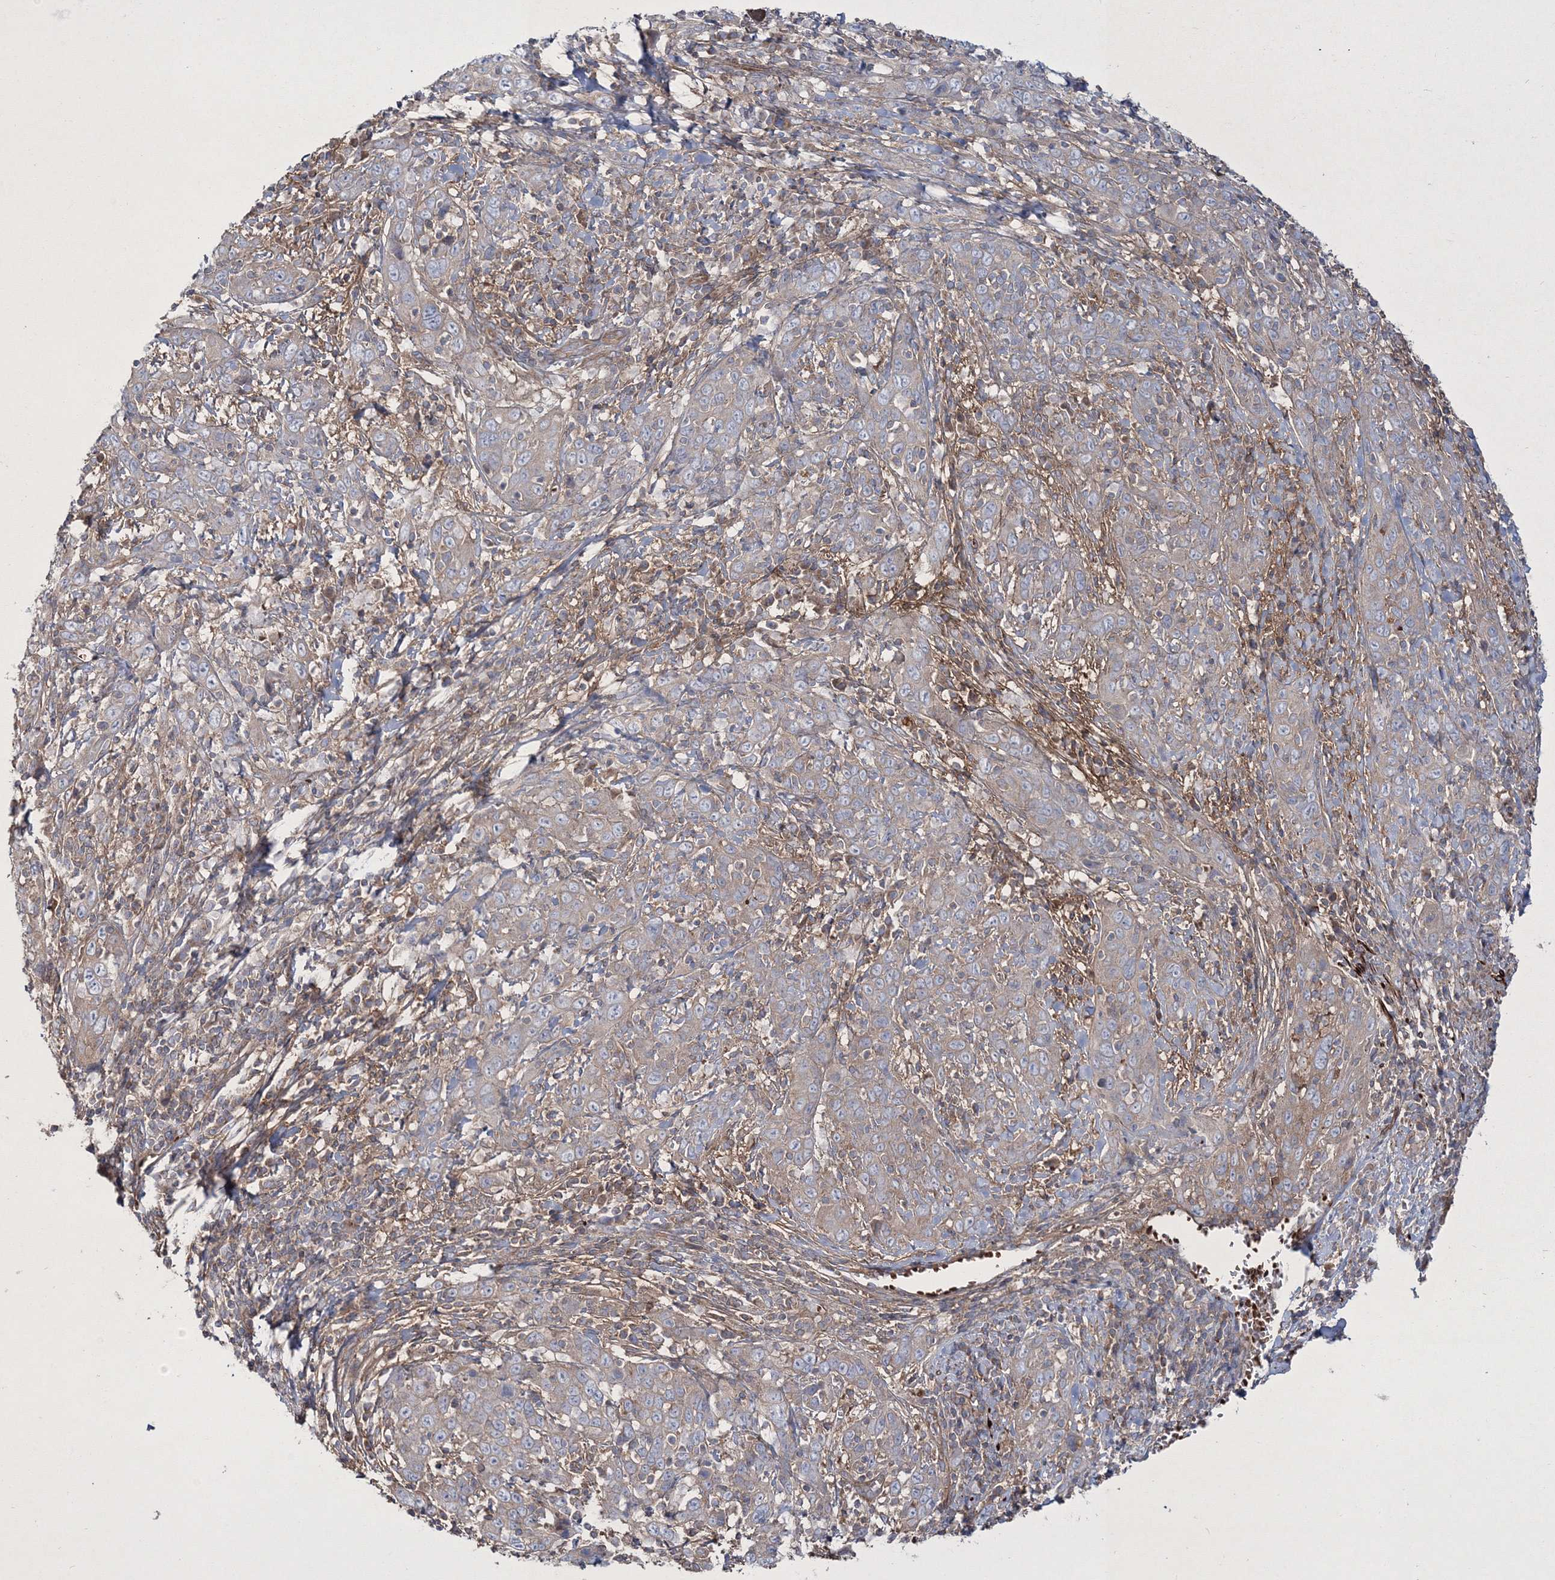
{"staining": {"intensity": "weak", "quantity": "<25%", "location": "cytoplasmic/membranous"}, "tissue": "cervical cancer", "cell_type": "Tumor cells", "image_type": "cancer", "snomed": [{"axis": "morphology", "description": "Squamous cell carcinoma, NOS"}, {"axis": "topography", "description": "Cervix"}], "caption": "This is an IHC micrograph of human cervical squamous cell carcinoma. There is no expression in tumor cells.", "gene": "ZSWIM6", "patient": {"sex": "female", "age": 46}}